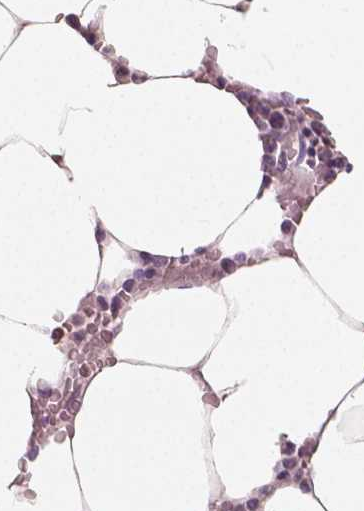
{"staining": {"intensity": "negative", "quantity": "none", "location": "none"}, "tissue": "bone marrow", "cell_type": "Hematopoietic cells", "image_type": "normal", "snomed": [{"axis": "morphology", "description": "Normal tissue, NOS"}, {"axis": "topography", "description": "Bone marrow"}], "caption": "The IHC micrograph has no significant expression in hematopoietic cells of bone marrow.", "gene": "RNASE7", "patient": {"sex": "female", "age": 52}}